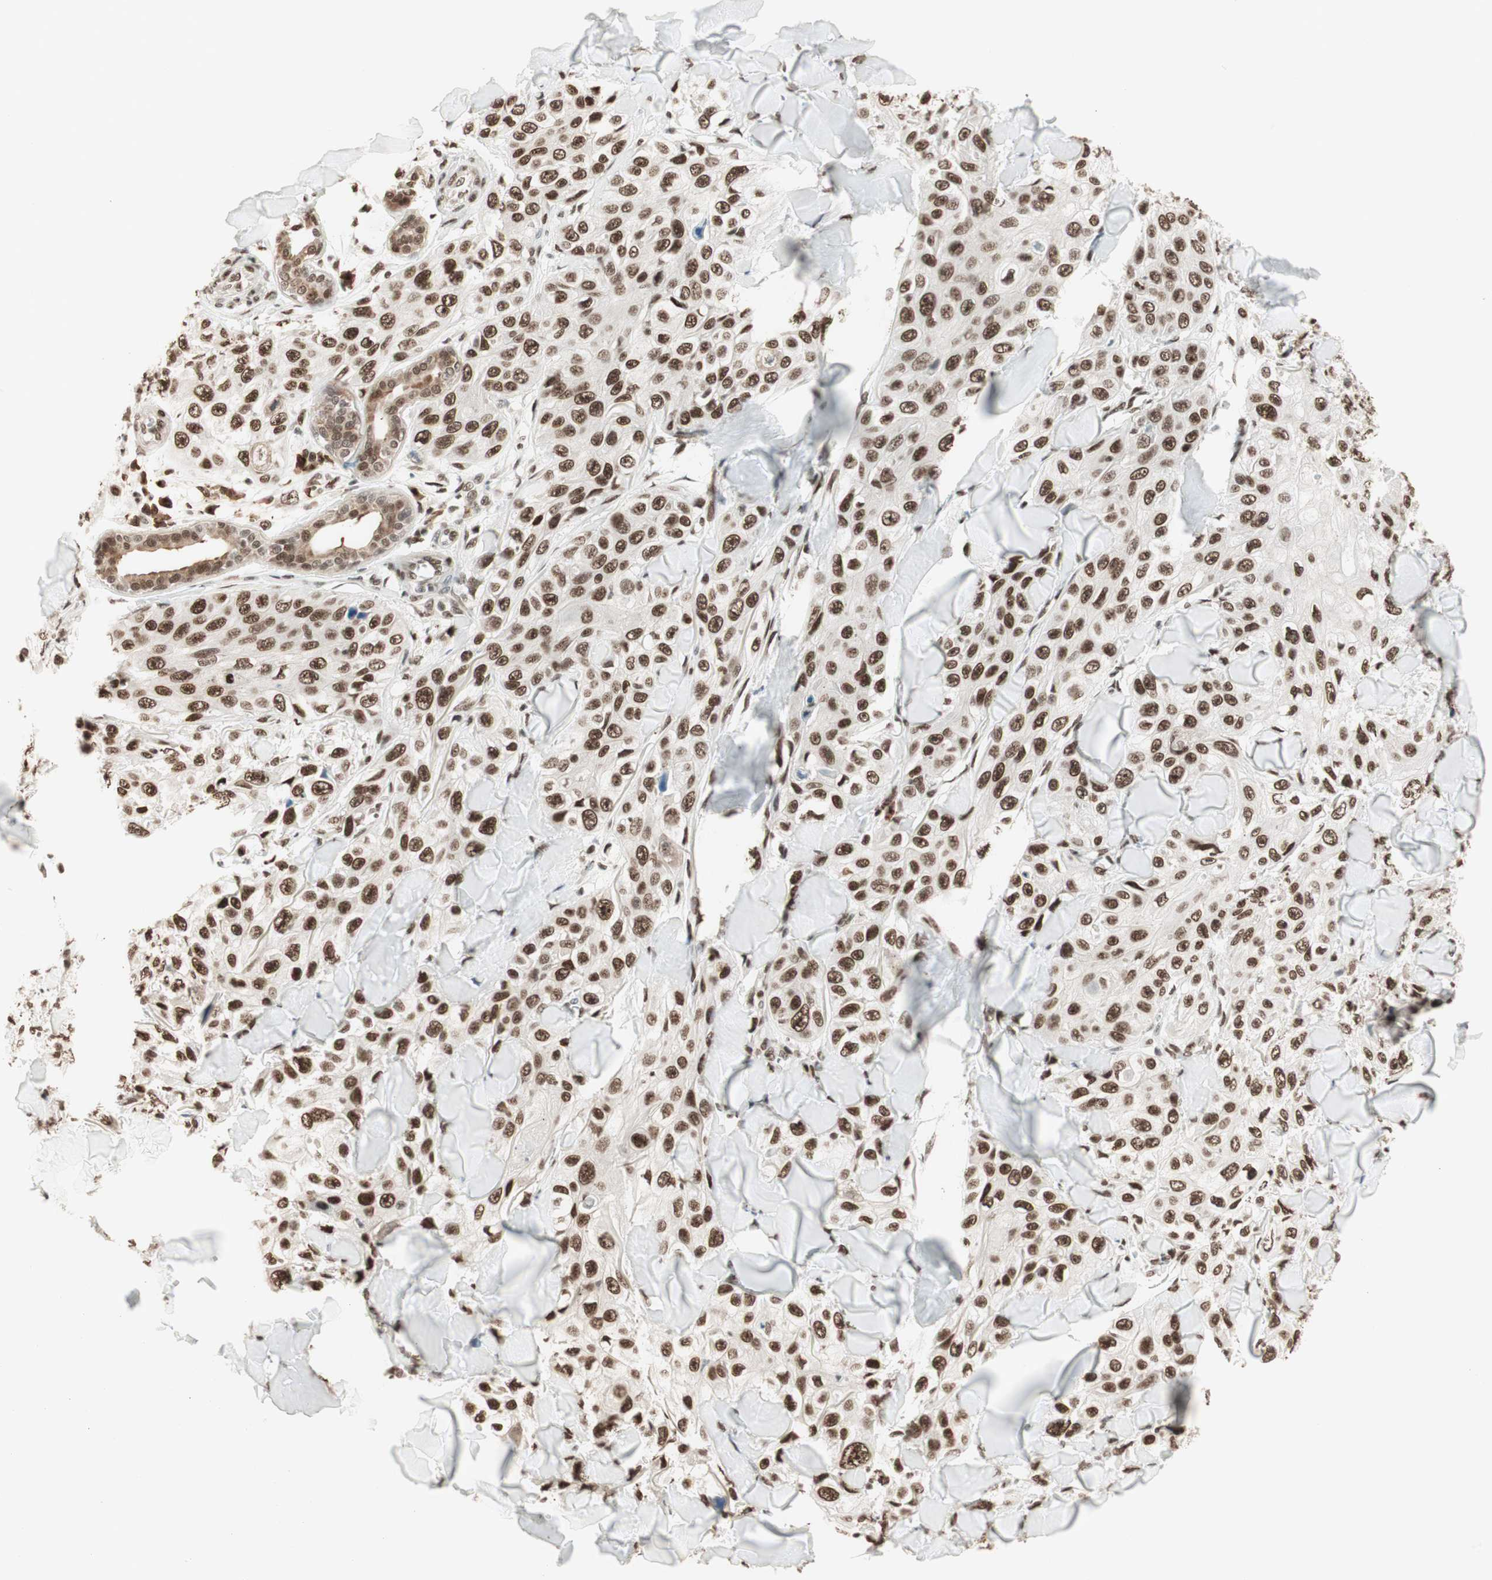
{"staining": {"intensity": "strong", "quantity": ">75%", "location": "nuclear"}, "tissue": "skin cancer", "cell_type": "Tumor cells", "image_type": "cancer", "snomed": [{"axis": "morphology", "description": "Squamous cell carcinoma, NOS"}, {"axis": "topography", "description": "Skin"}], "caption": "An IHC micrograph of neoplastic tissue is shown. Protein staining in brown shows strong nuclear positivity in skin cancer within tumor cells.", "gene": "SMARCE1", "patient": {"sex": "male", "age": 86}}